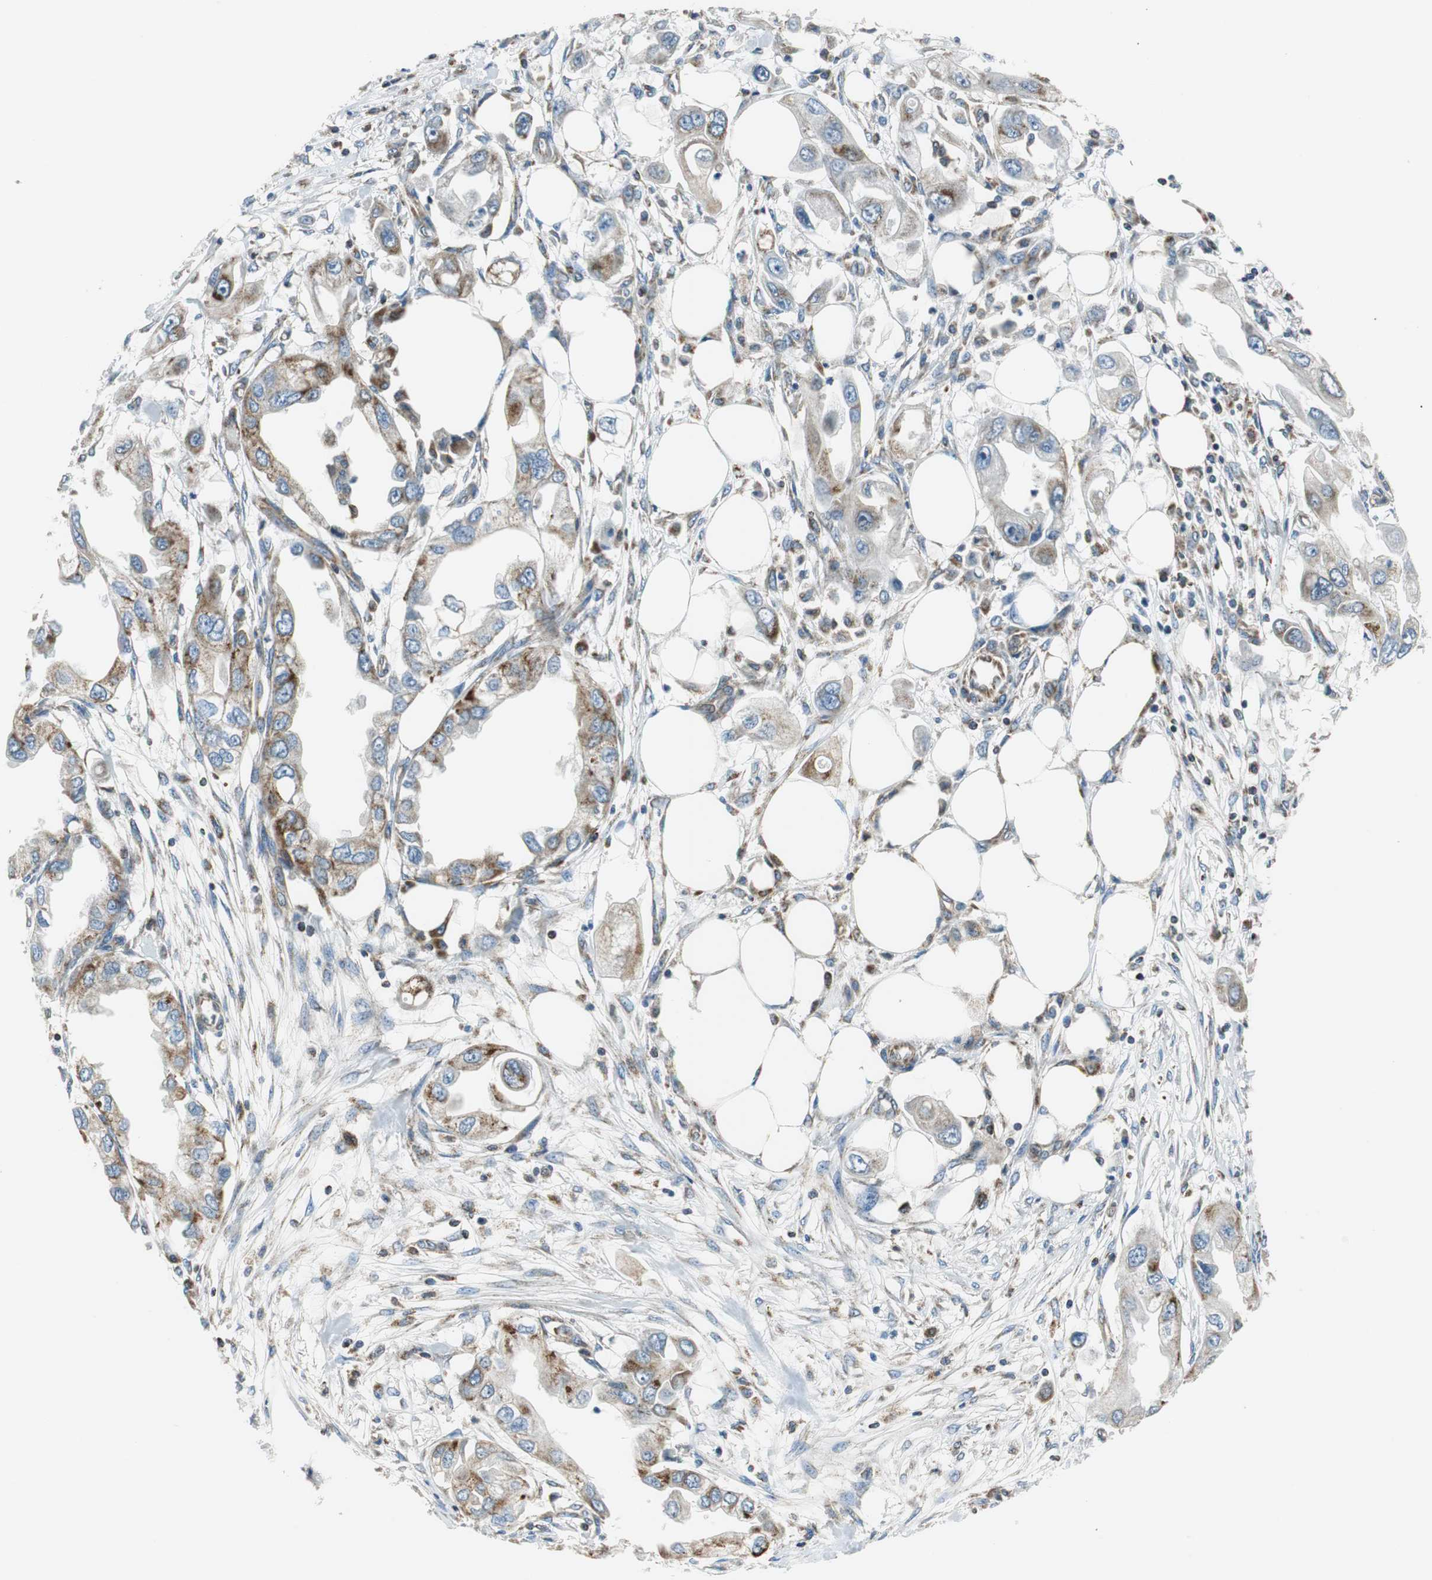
{"staining": {"intensity": "strong", "quantity": "25%-75%", "location": "cytoplasmic/membranous"}, "tissue": "endometrial cancer", "cell_type": "Tumor cells", "image_type": "cancer", "snomed": [{"axis": "morphology", "description": "Adenocarcinoma, NOS"}, {"axis": "topography", "description": "Endometrium"}], "caption": "Immunohistochemical staining of endometrial cancer exhibits high levels of strong cytoplasmic/membranous staining in about 25%-75% of tumor cells. (DAB (3,3'-diaminobenzidine) IHC, brown staining for protein, blue staining for nuclei).", "gene": "GSTK1", "patient": {"sex": "female", "age": 67}}